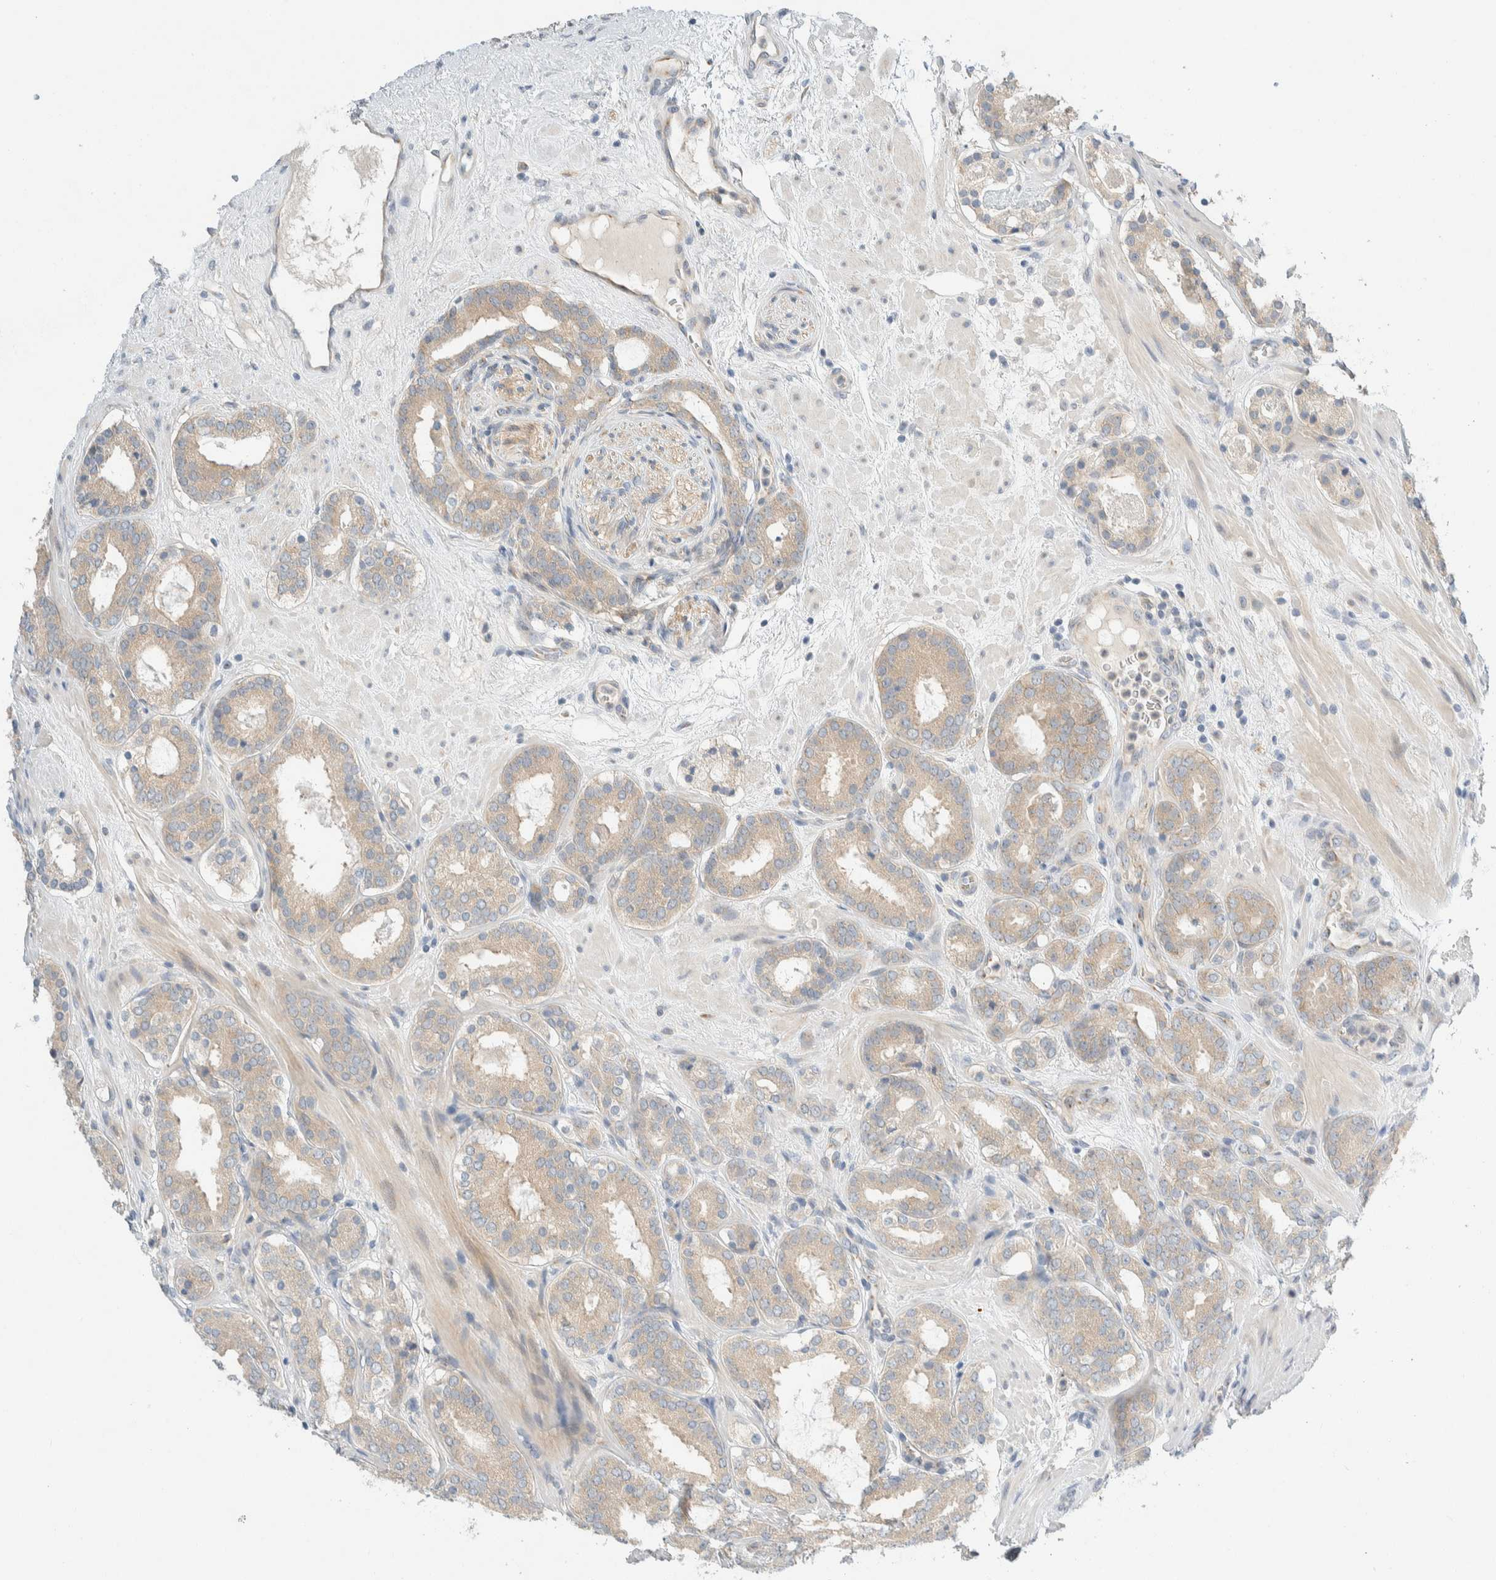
{"staining": {"intensity": "weak", "quantity": "<25%", "location": "cytoplasmic/membranous"}, "tissue": "prostate cancer", "cell_type": "Tumor cells", "image_type": "cancer", "snomed": [{"axis": "morphology", "description": "Adenocarcinoma, Low grade"}, {"axis": "topography", "description": "Prostate"}], "caption": "DAB (3,3'-diaminobenzidine) immunohistochemical staining of prostate low-grade adenocarcinoma shows no significant positivity in tumor cells.", "gene": "TMEM184B", "patient": {"sex": "male", "age": 69}}